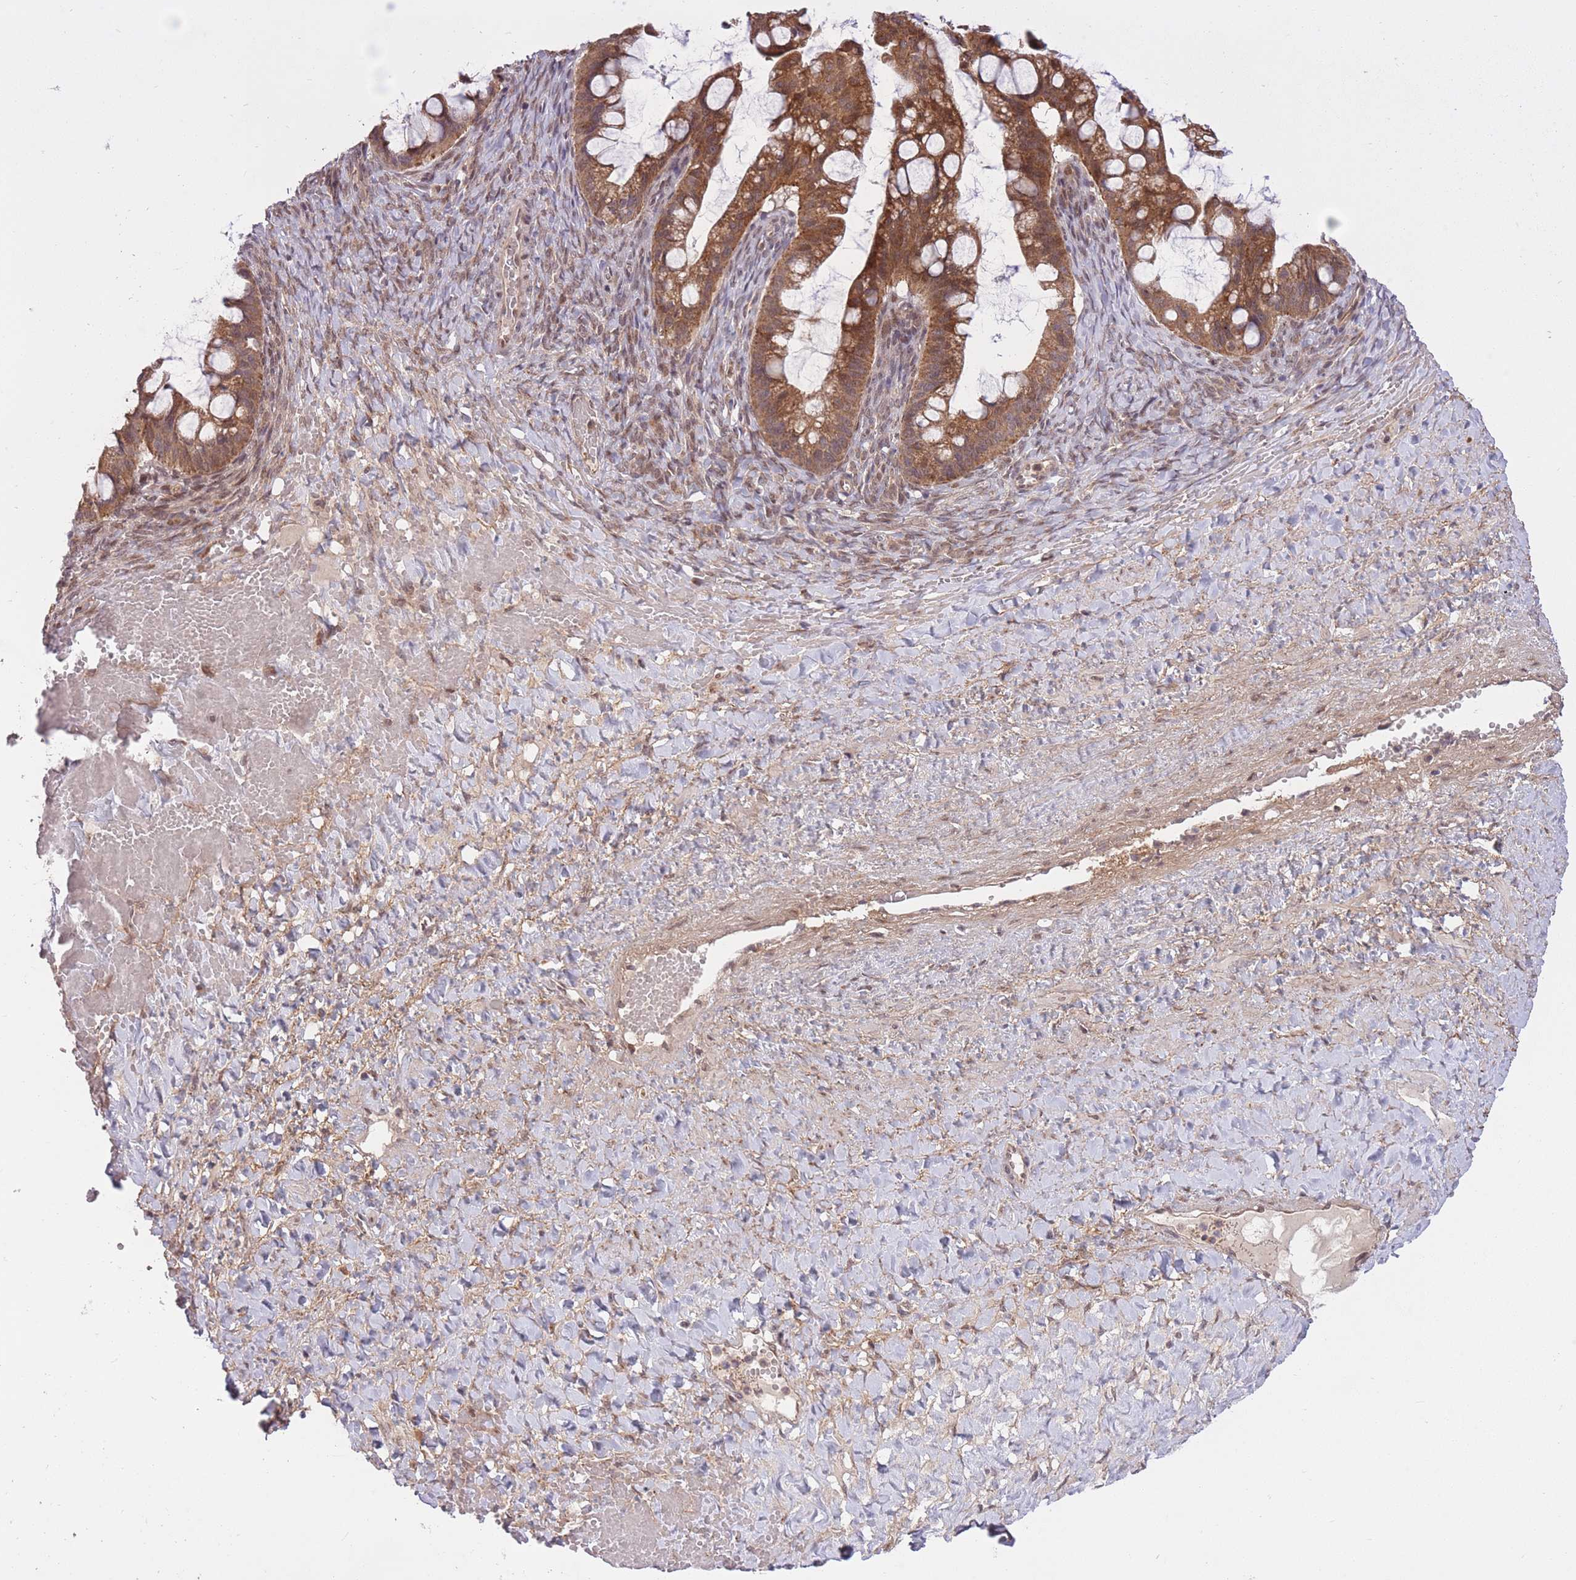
{"staining": {"intensity": "moderate", "quantity": ">75%", "location": "cytoplasmic/membranous"}, "tissue": "ovarian cancer", "cell_type": "Tumor cells", "image_type": "cancer", "snomed": [{"axis": "morphology", "description": "Cystadenocarcinoma, mucinous, NOS"}, {"axis": "topography", "description": "Ovary"}], "caption": "Protein staining by immunohistochemistry (IHC) demonstrates moderate cytoplasmic/membranous expression in about >75% of tumor cells in mucinous cystadenocarcinoma (ovarian). The staining is performed using DAB (3,3'-diaminobenzidine) brown chromogen to label protein expression. The nuclei are counter-stained blue using hematoxylin.", "gene": "ZNF391", "patient": {"sex": "female", "age": 73}}